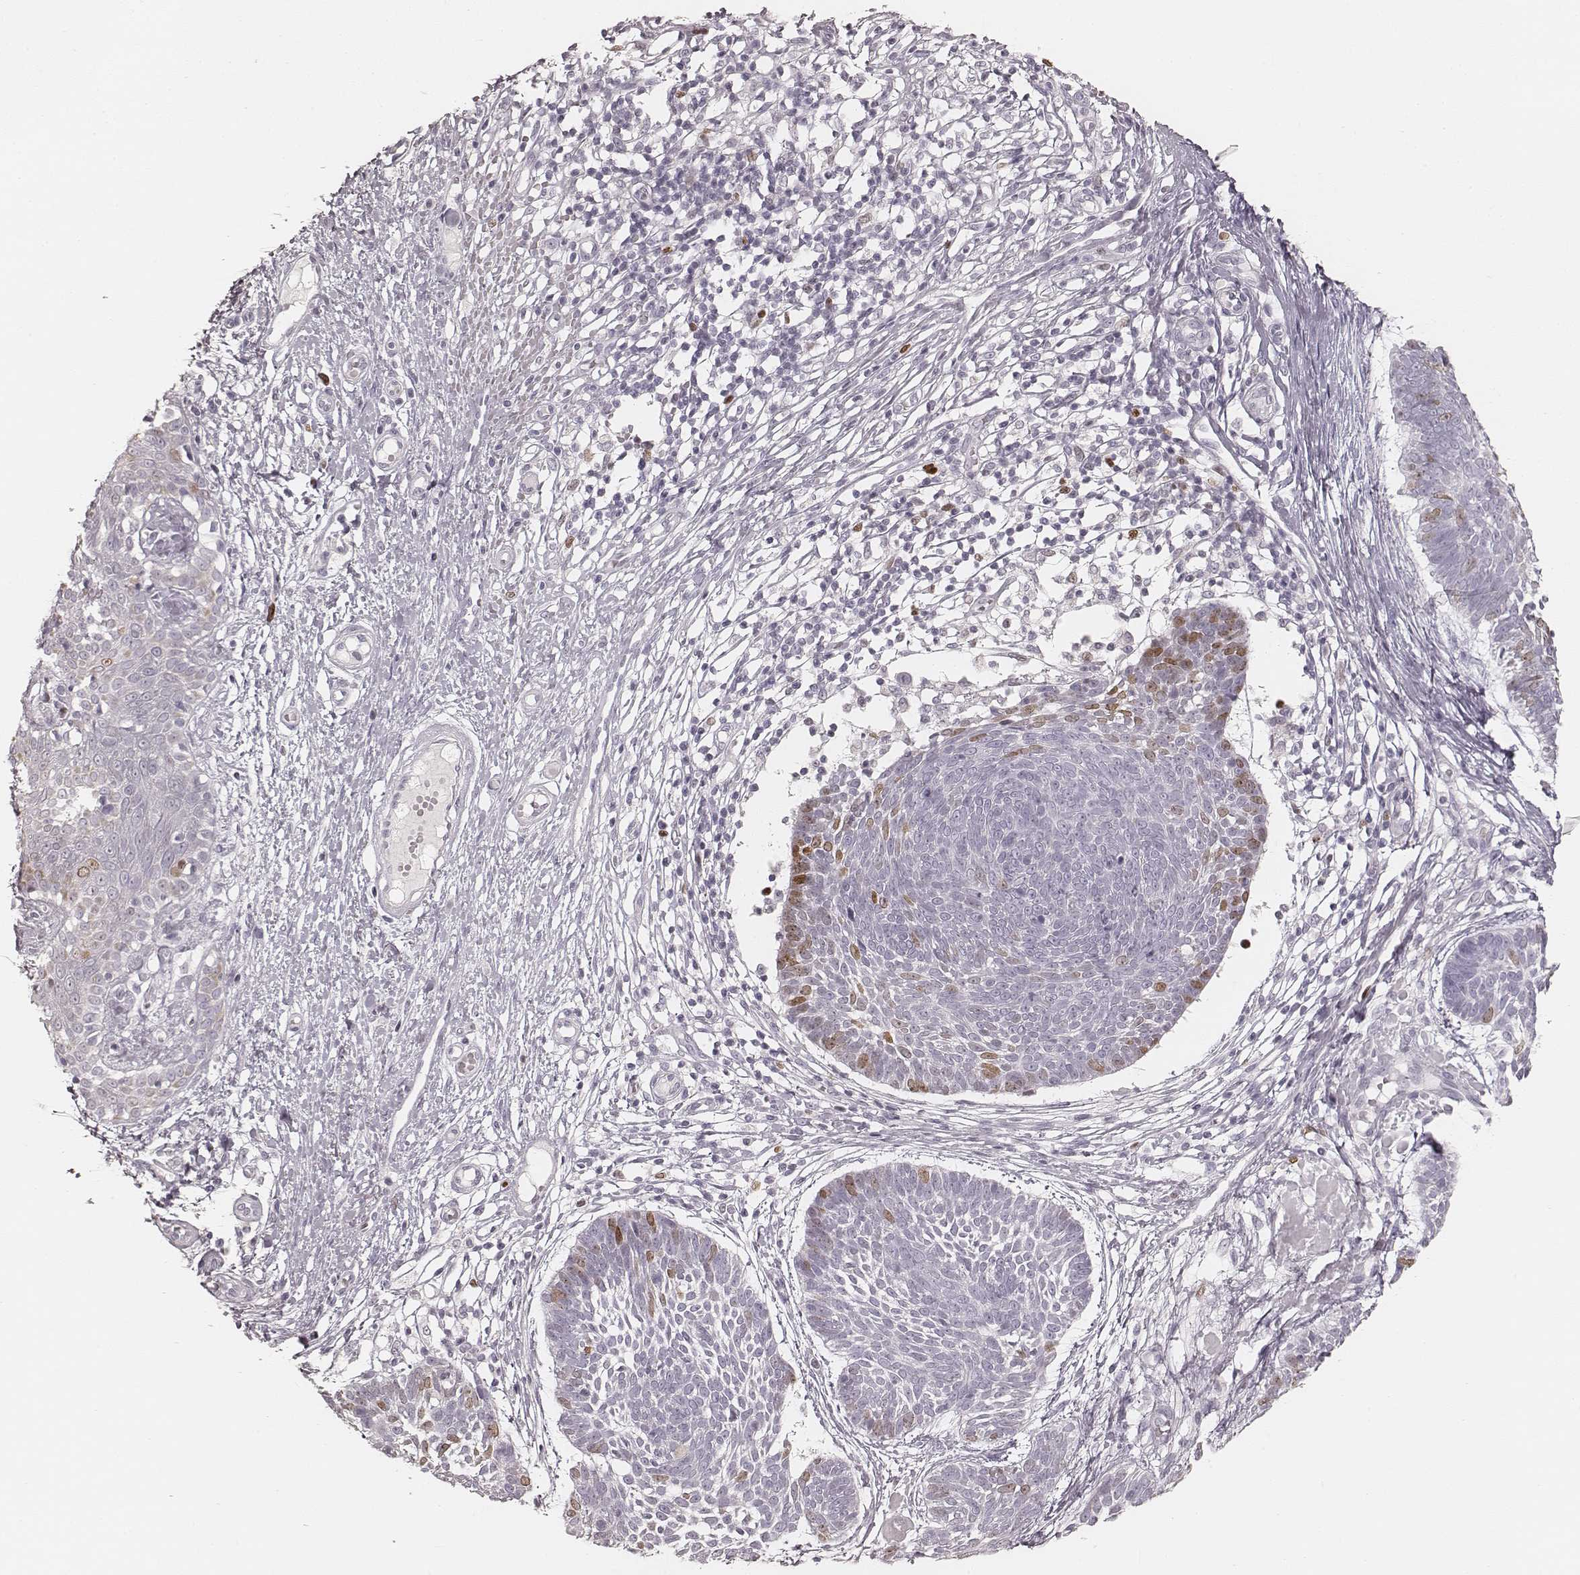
{"staining": {"intensity": "moderate", "quantity": "<25%", "location": "nuclear"}, "tissue": "skin cancer", "cell_type": "Tumor cells", "image_type": "cancer", "snomed": [{"axis": "morphology", "description": "Basal cell carcinoma"}, {"axis": "topography", "description": "Skin"}], "caption": "Immunohistochemical staining of basal cell carcinoma (skin) shows low levels of moderate nuclear expression in approximately <25% of tumor cells.", "gene": "TEX37", "patient": {"sex": "male", "age": 85}}